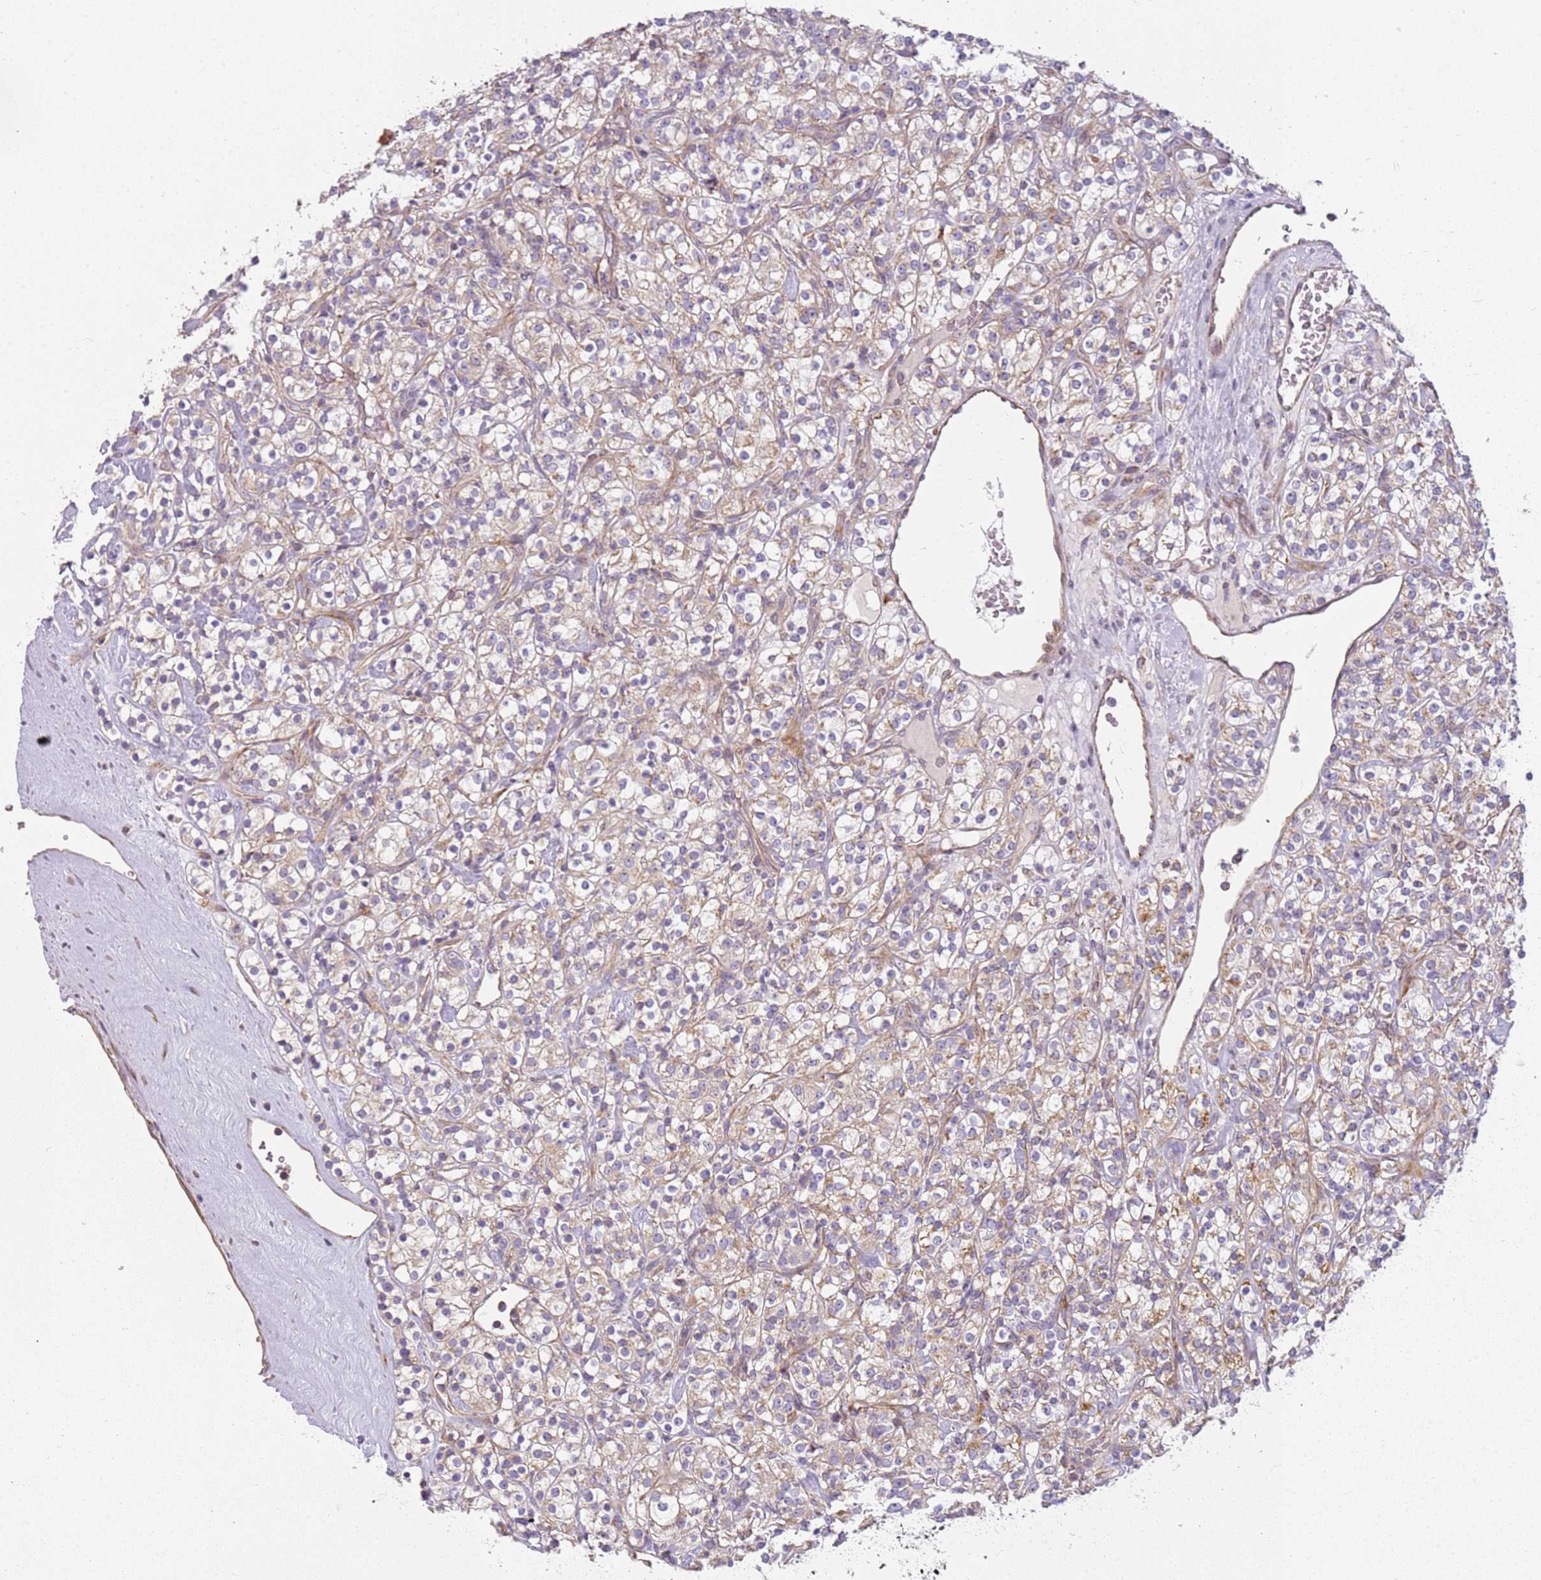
{"staining": {"intensity": "weak", "quantity": "<25%", "location": "cytoplasmic/membranous"}, "tissue": "renal cancer", "cell_type": "Tumor cells", "image_type": "cancer", "snomed": [{"axis": "morphology", "description": "Adenocarcinoma, NOS"}, {"axis": "topography", "description": "Kidney"}], "caption": "This micrograph is of renal cancer (adenocarcinoma) stained with immunohistochemistry to label a protein in brown with the nuclei are counter-stained blue. There is no expression in tumor cells.", "gene": "TMEM200C", "patient": {"sex": "male", "age": 77}}